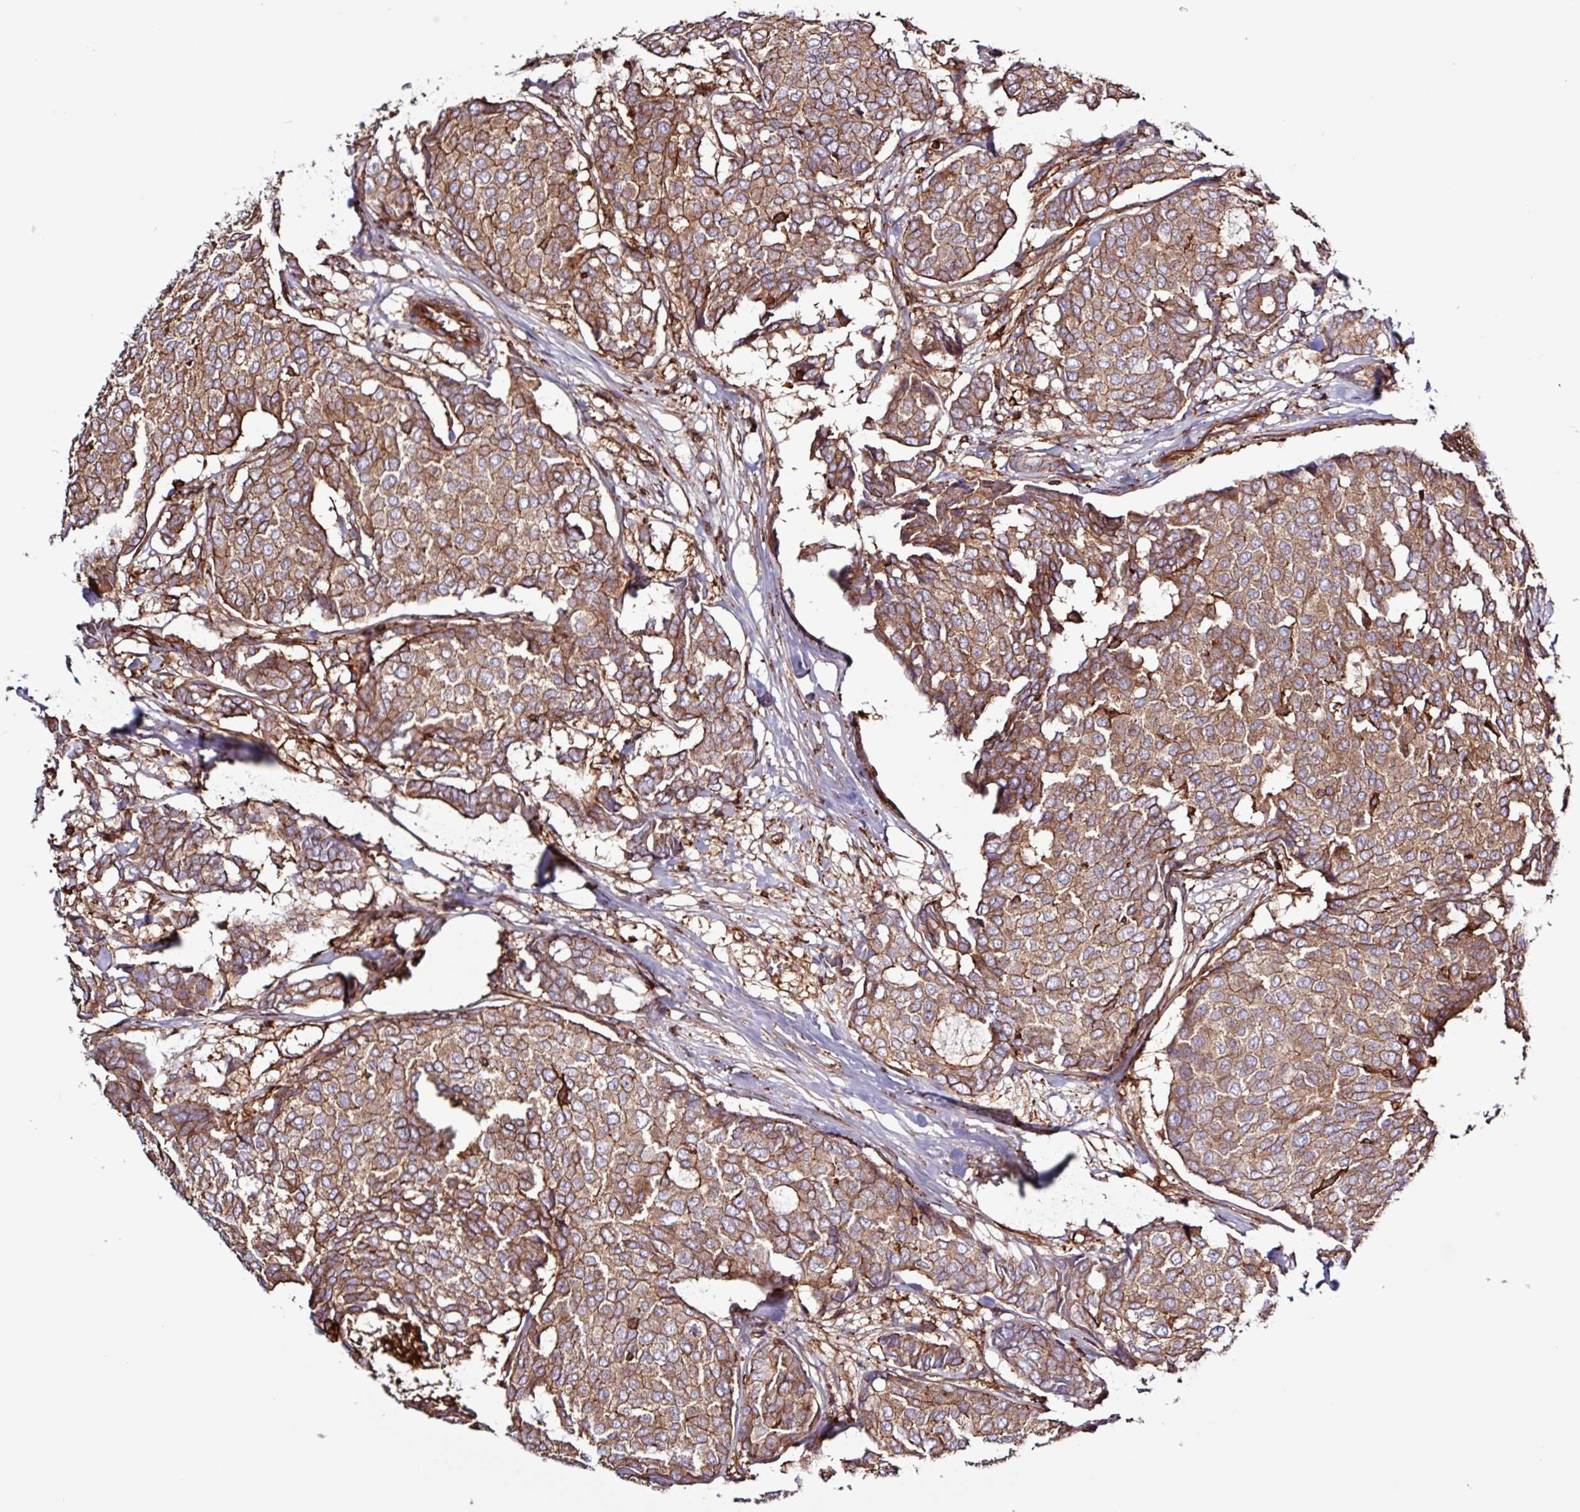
{"staining": {"intensity": "moderate", "quantity": ">75%", "location": "cytoplasmic/membranous"}, "tissue": "breast cancer", "cell_type": "Tumor cells", "image_type": "cancer", "snomed": [{"axis": "morphology", "description": "Duct carcinoma"}, {"axis": "topography", "description": "Breast"}], "caption": "A histopathology image showing moderate cytoplasmic/membranous staining in approximately >75% of tumor cells in breast intraductal carcinoma, as visualized by brown immunohistochemical staining.", "gene": "ACTR3", "patient": {"sex": "female", "age": 75}}